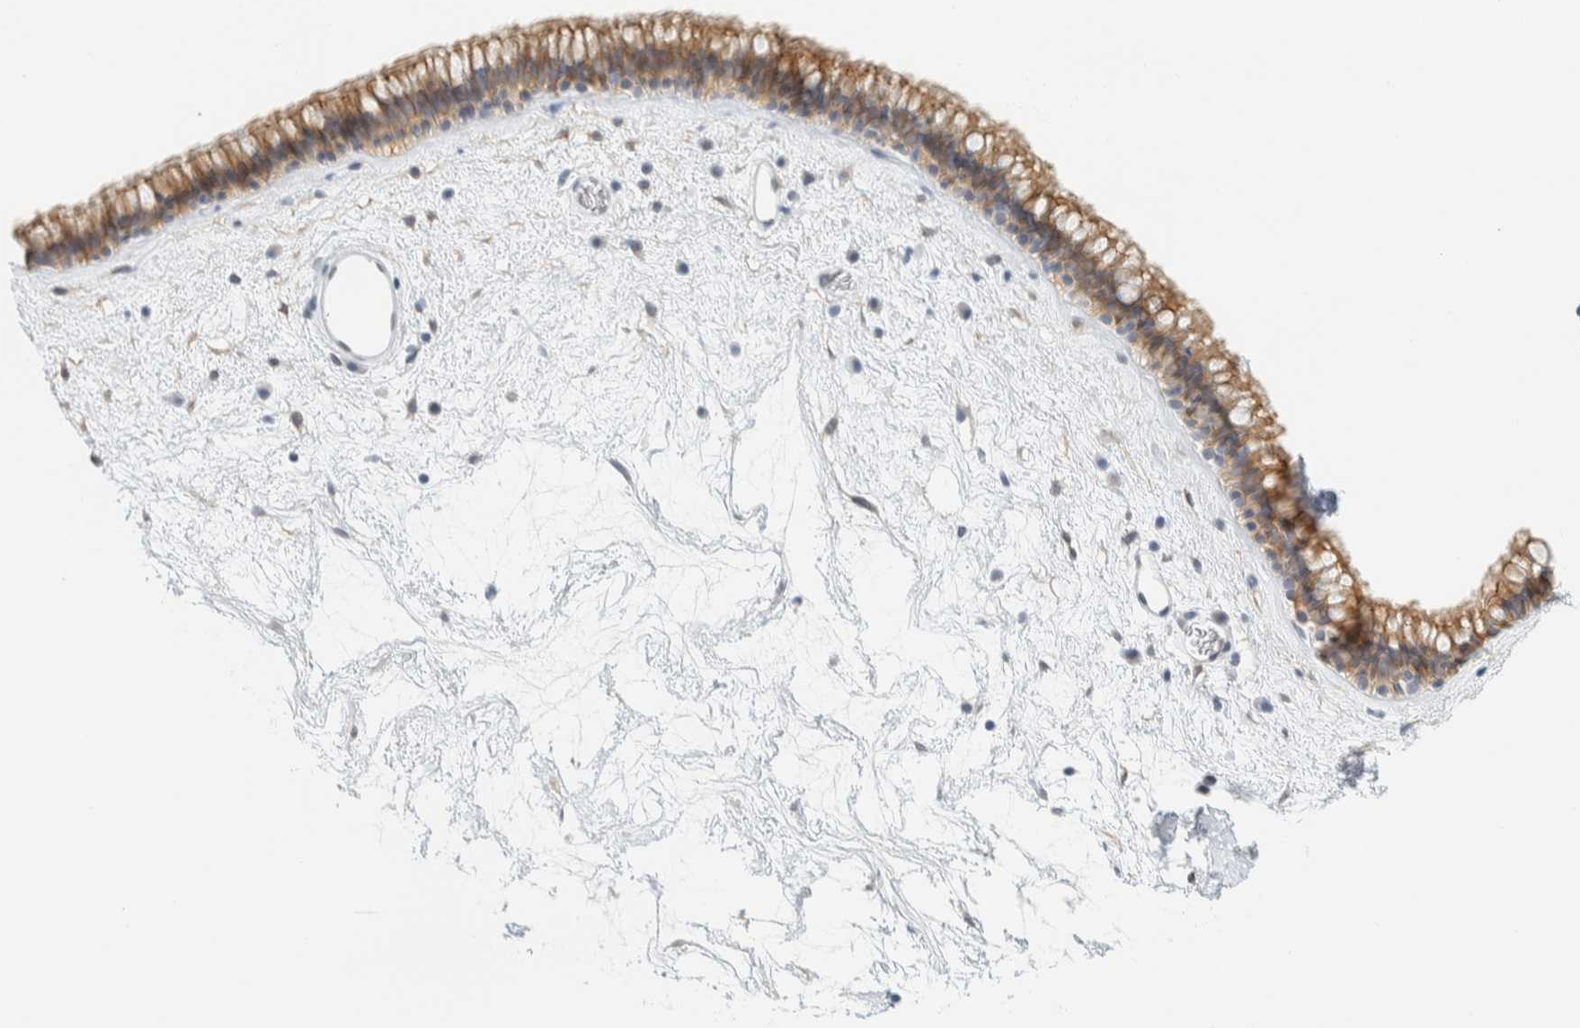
{"staining": {"intensity": "moderate", "quantity": ">75%", "location": "cytoplasmic/membranous"}, "tissue": "nasopharynx", "cell_type": "Respiratory epithelial cells", "image_type": "normal", "snomed": [{"axis": "morphology", "description": "Normal tissue, NOS"}, {"axis": "morphology", "description": "Inflammation, NOS"}, {"axis": "topography", "description": "Nasopharynx"}], "caption": "Moderate cytoplasmic/membranous staining for a protein is present in about >75% of respiratory epithelial cells of unremarkable nasopharynx using immunohistochemistry (IHC).", "gene": "C1QTNF12", "patient": {"sex": "male", "age": 48}}